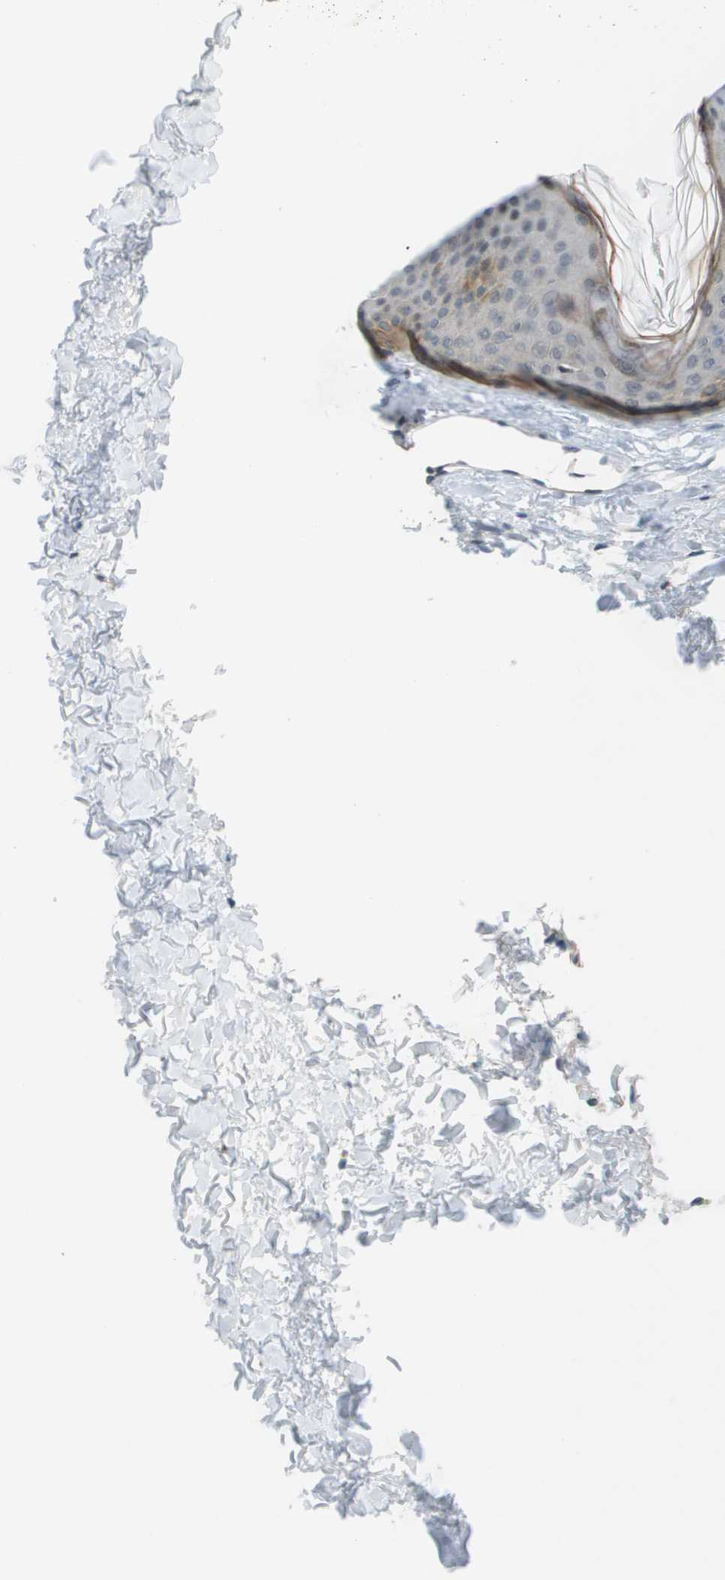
{"staining": {"intensity": "negative", "quantity": "none", "location": "none"}, "tissue": "skin", "cell_type": "Fibroblasts", "image_type": "normal", "snomed": [{"axis": "morphology", "description": "Normal tissue, NOS"}, {"axis": "topography", "description": "Skin"}], "caption": "Fibroblasts show no significant expression in unremarkable skin. (DAB (3,3'-diaminobenzidine) immunohistochemistry, high magnification).", "gene": "CACNB4", "patient": {"sex": "female", "age": 17}}